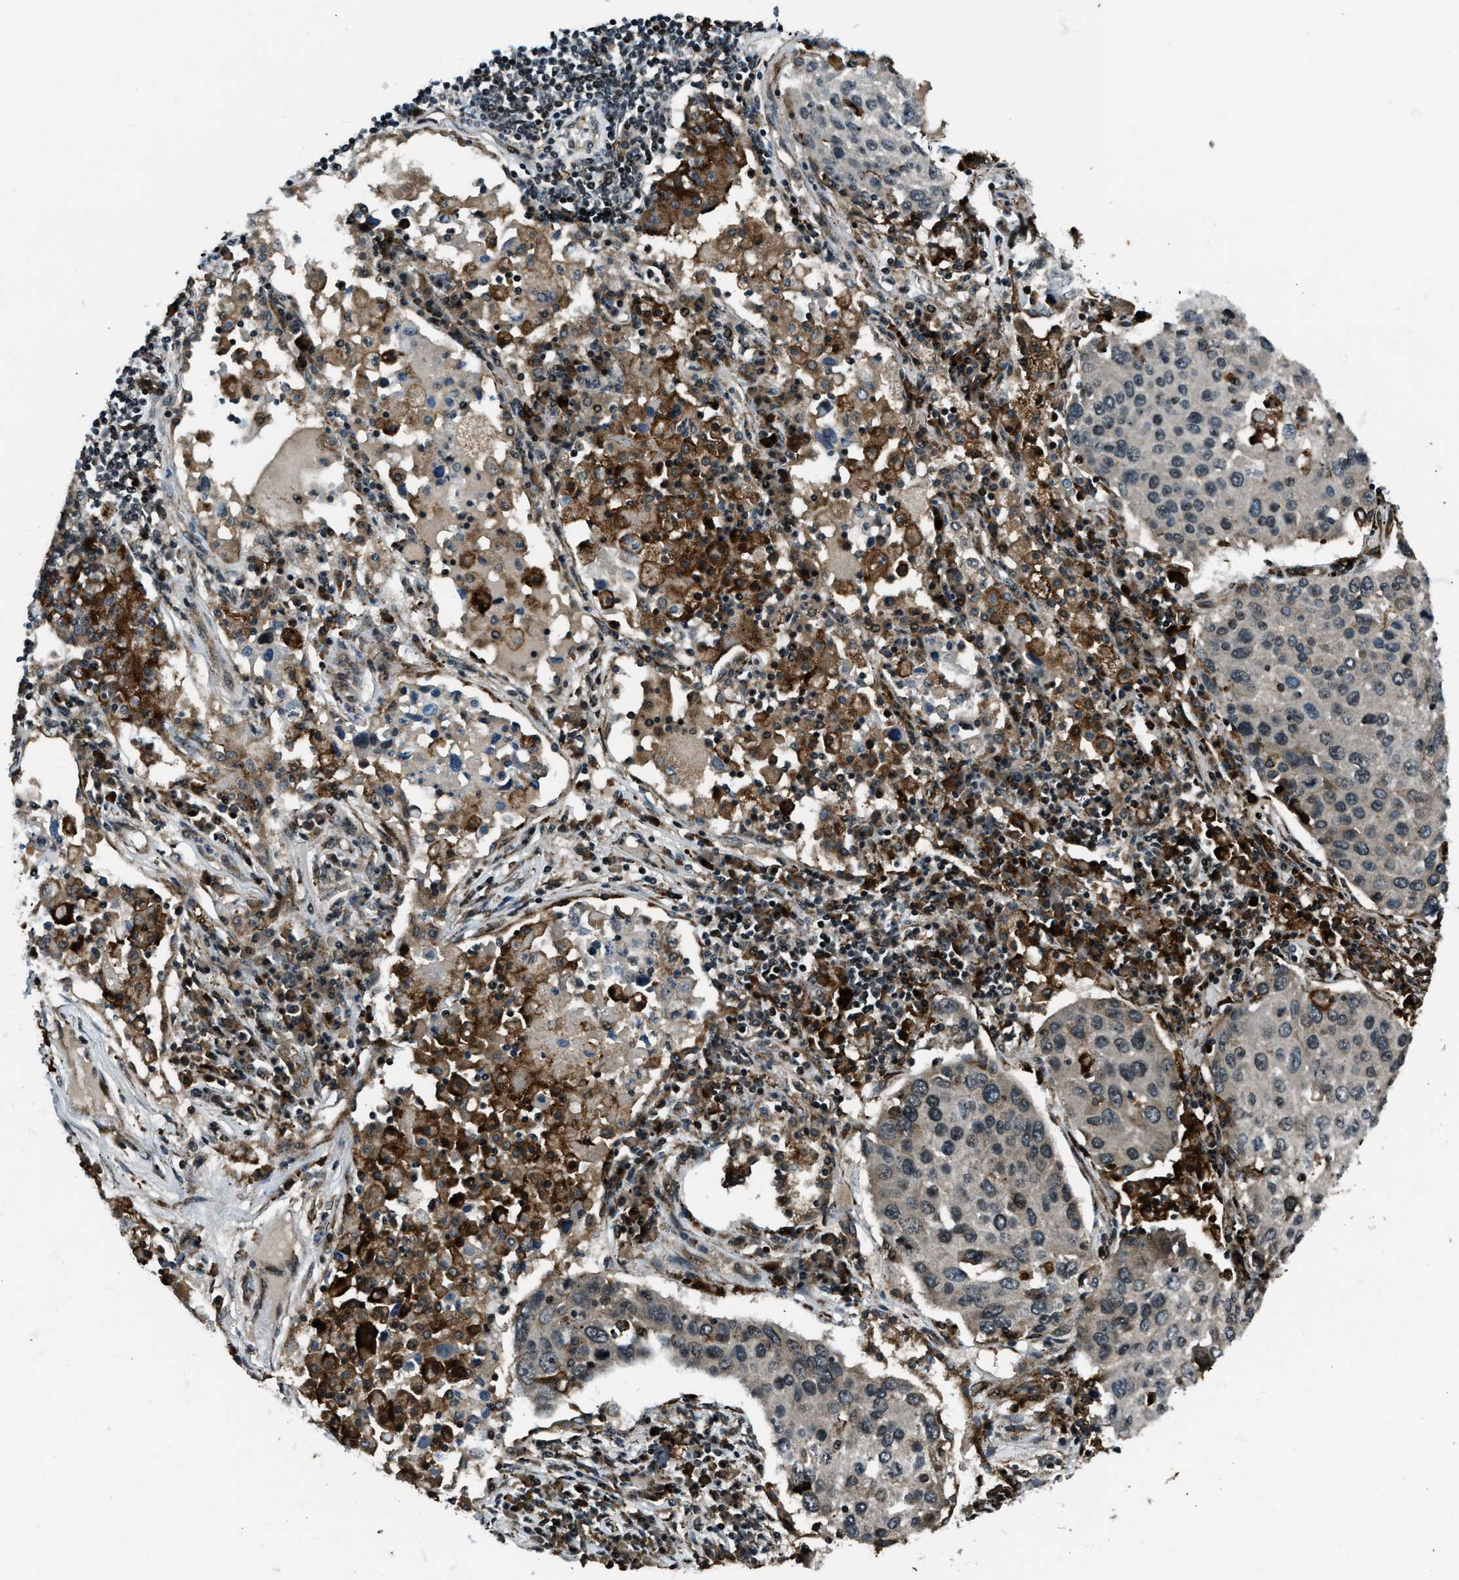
{"staining": {"intensity": "weak", "quantity": "<25%", "location": "cytoplasmic/membranous"}, "tissue": "lung cancer", "cell_type": "Tumor cells", "image_type": "cancer", "snomed": [{"axis": "morphology", "description": "Squamous cell carcinoma, NOS"}, {"axis": "topography", "description": "Lung"}], "caption": "IHC of lung squamous cell carcinoma reveals no staining in tumor cells.", "gene": "ACTL9", "patient": {"sex": "male", "age": 65}}